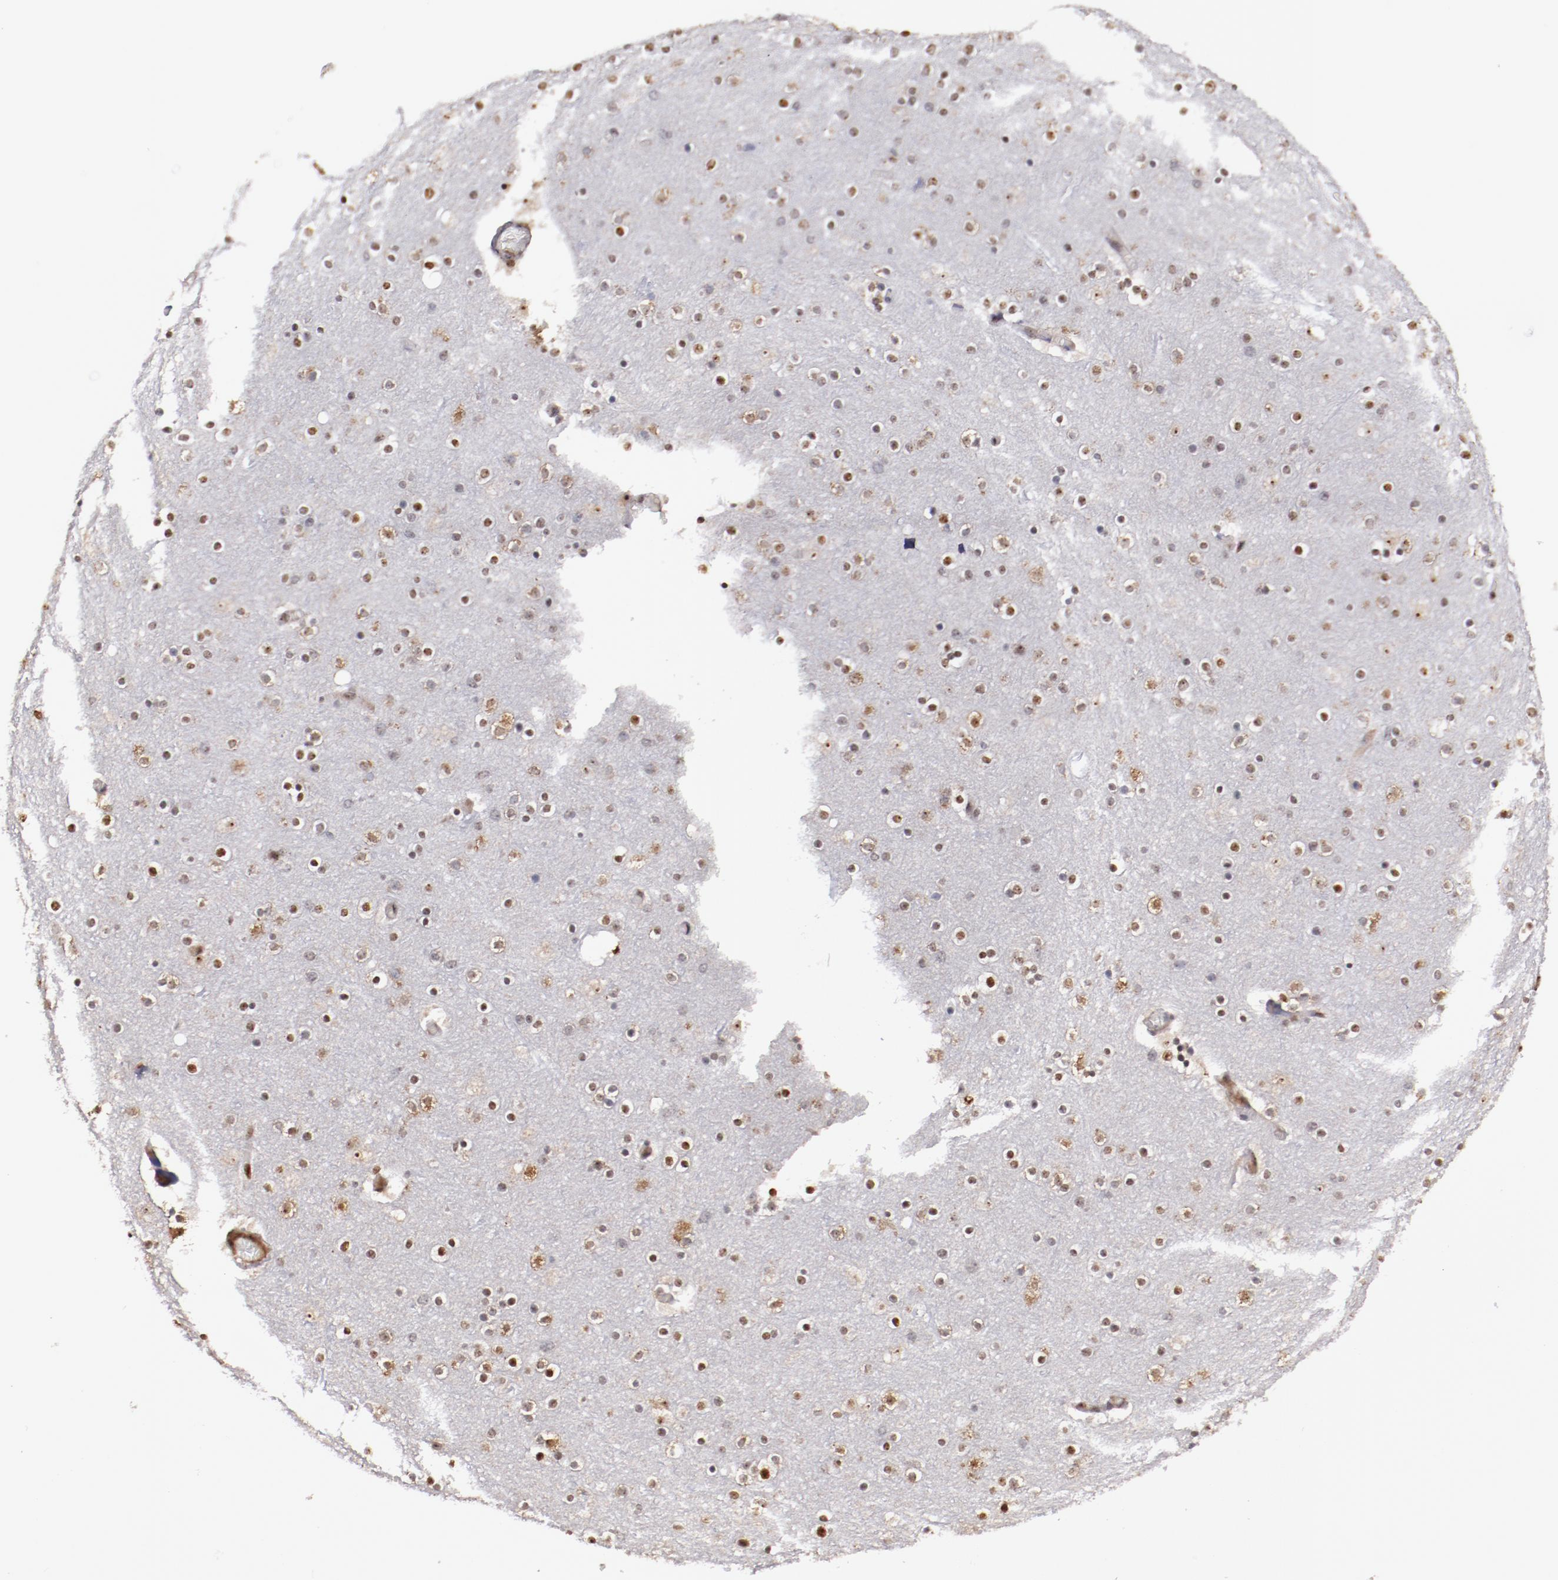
{"staining": {"intensity": "negative", "quantity": "none", "location": "none"}, "tissue": "cerebral cortex", "cell_type": "Endothelial cells", "image_type": "normal", "snomed": [{"axis": "morphology", "description": "Normal tissue, NOS"}, {"axis": "topography", "description": "Cerebral cortex"}], "caption": "Cerebral cortex stained for a protein using immunohistochemistry (IHC) demonstrates no staining endothelial cells.", "gene": "DDX24", "patient": {"sex": "female", "age": 54}}